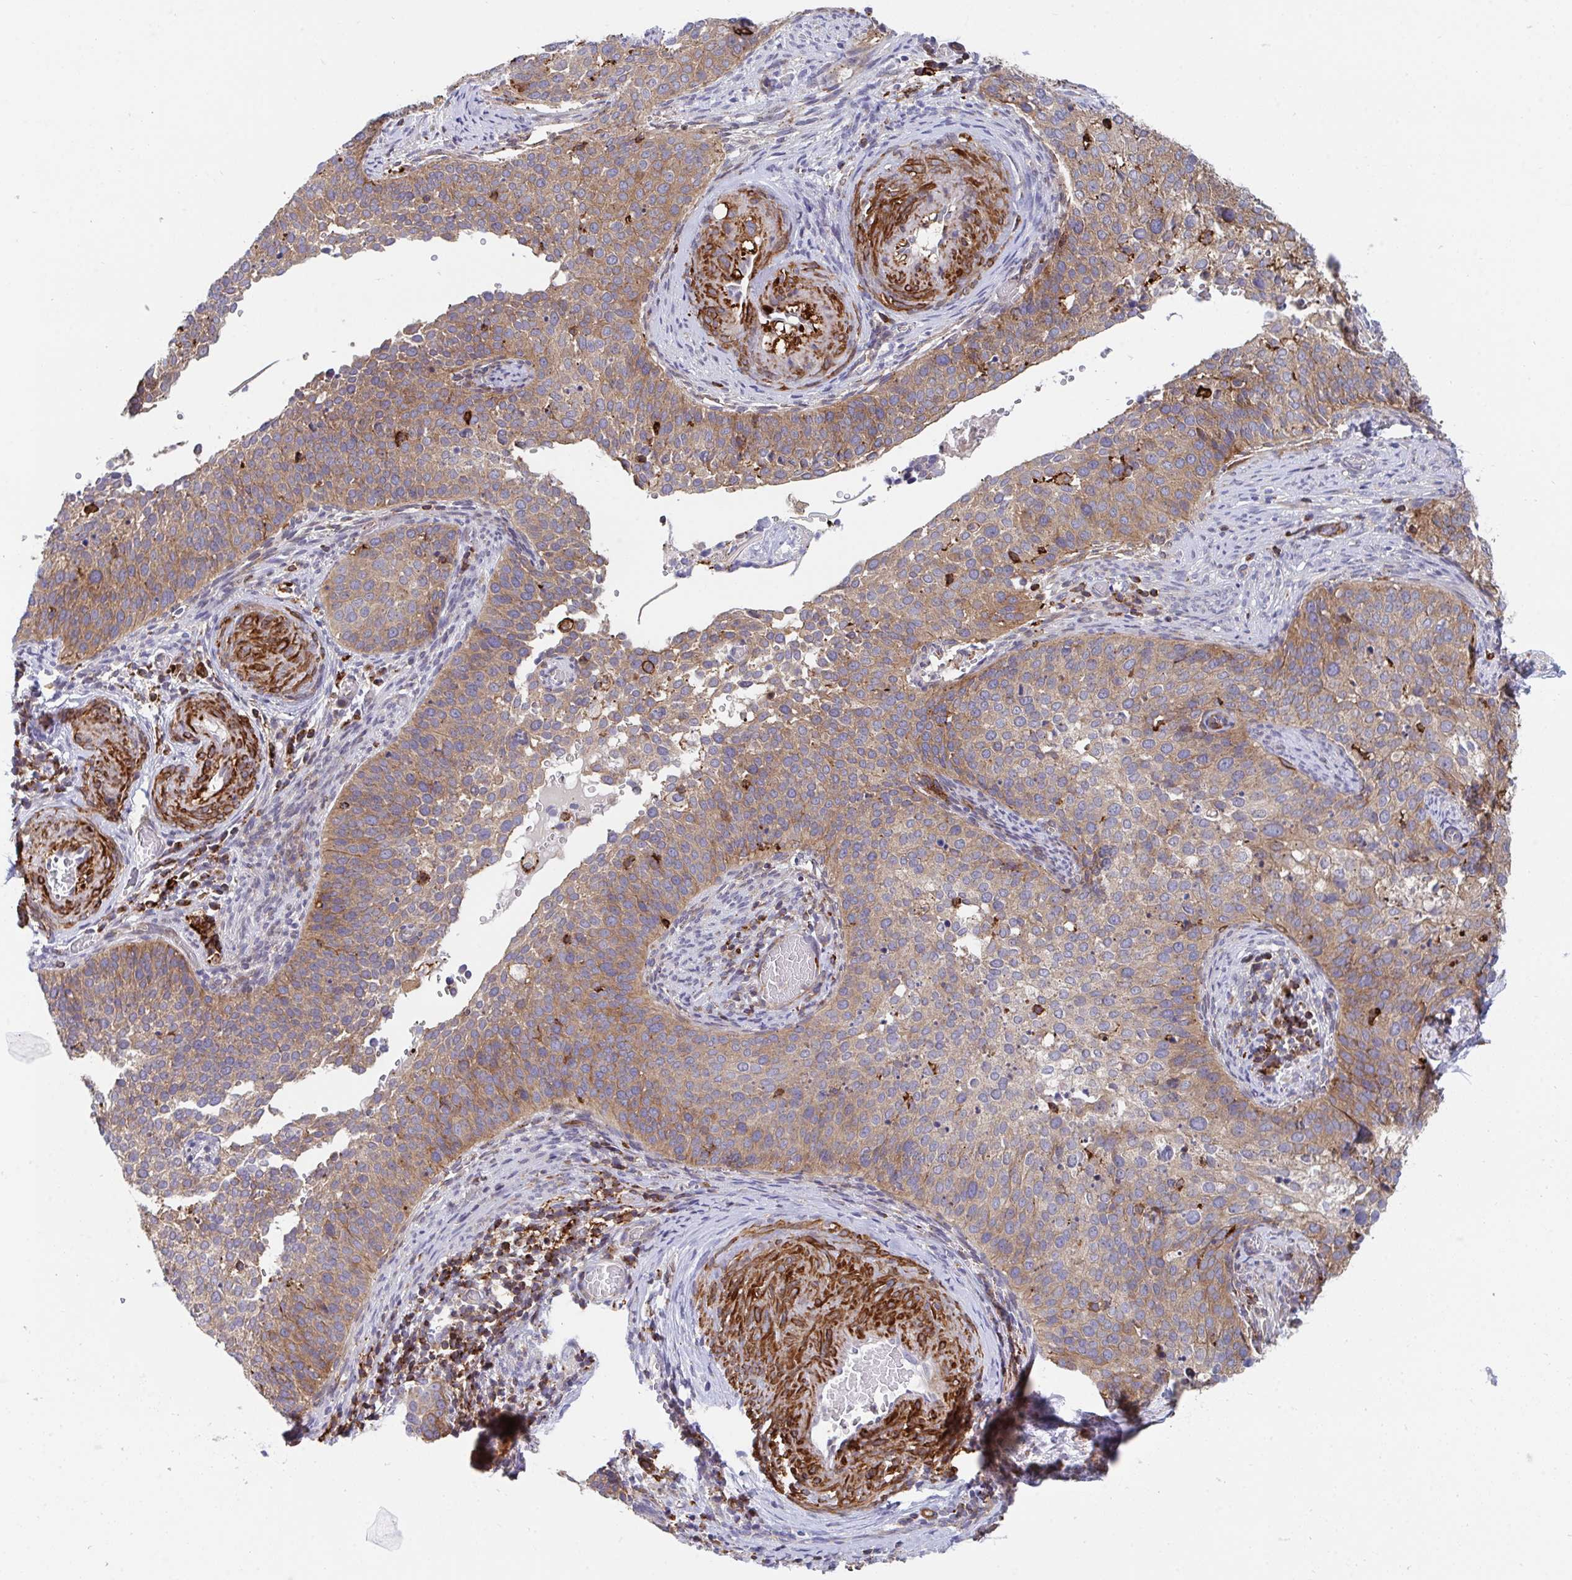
{"staining": {"intensity": "moderate", "quantity": ">75%", "location": "cytoplasmic/membranous"}, "tissue": "cervical cancer", "cell_type": "Tumor cells", "image_type": "cancer", "snomed": [{"axis": "morphology", "description": "Squamous cell carcinoma, NOS"}, {"axis": "topography", "description": "Cervix"}], "caption": "Tumor cells reveal medium levels of moderate cytoplasmic/membranous positivity in about >75% of cells in human cervical squamous cell carcinoma. The staining was performed using DAB (3,3'-diaminobenzidine), with brown indicating positive protein expression. Nuclei are stained blue with hematoxylin.", "gene": "FRMD3", "patient": {"sex": "female", "age": 44}}